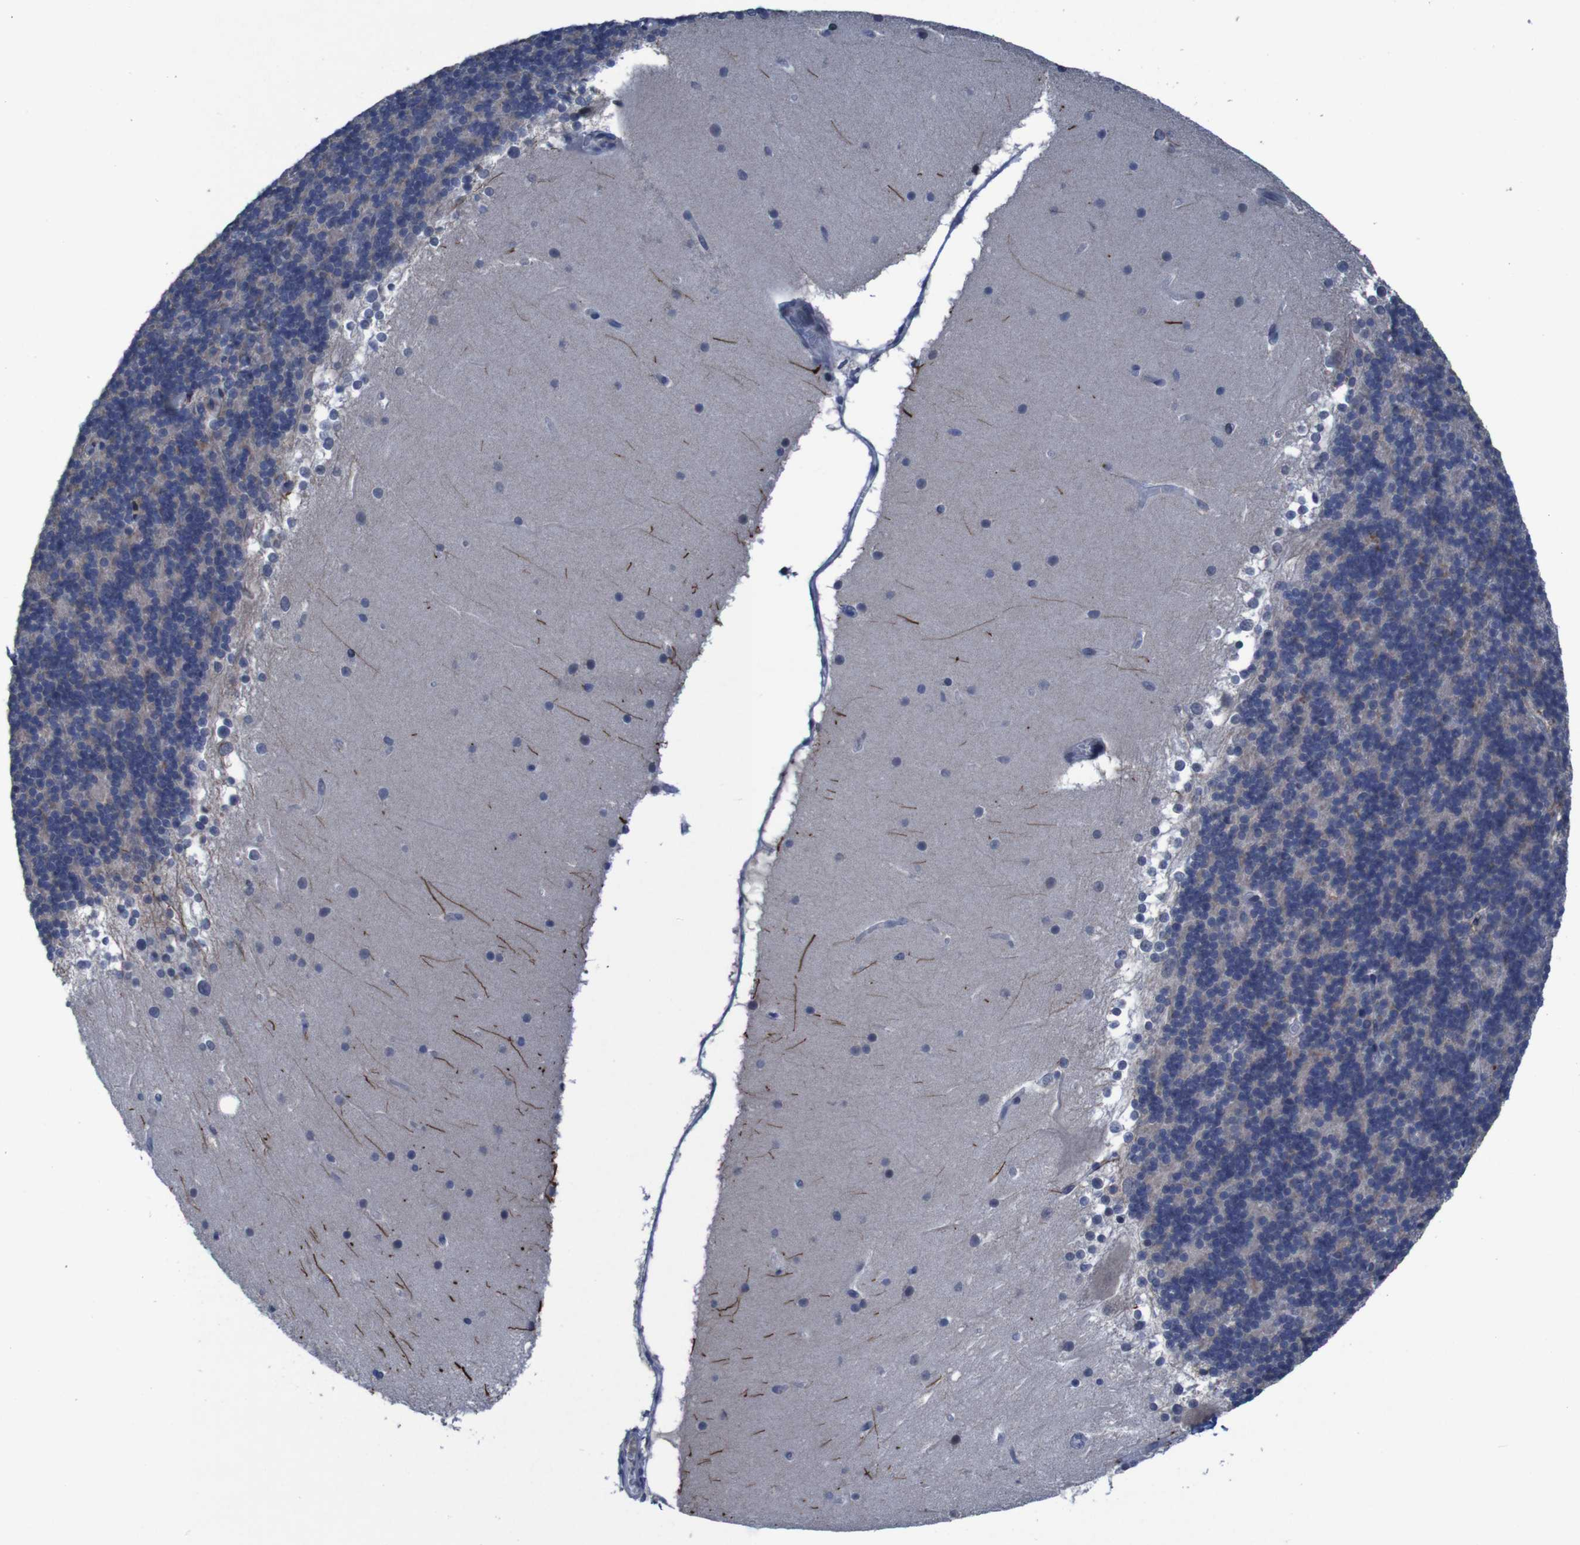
{"staining": {"intensity": "negative", "quantity": "none", "location": "none"}, "tissue": "cerebellum", "cell_type": "Cells in granular layer", "image_type": "normal", "snomed": [{"axis": "morphology", "description": "Normal tissue, NOS"}, {"axis": "topography", "description": "Cerebellum"}], "caption": "DAB (3,3'-diaminobenzidine) immunohistochemical staining of benign human cerebellum exhibits no significant staining in cells in granular layer.", "gene": "CLDN18", "patient": {"sex": "female", "age": 19}}